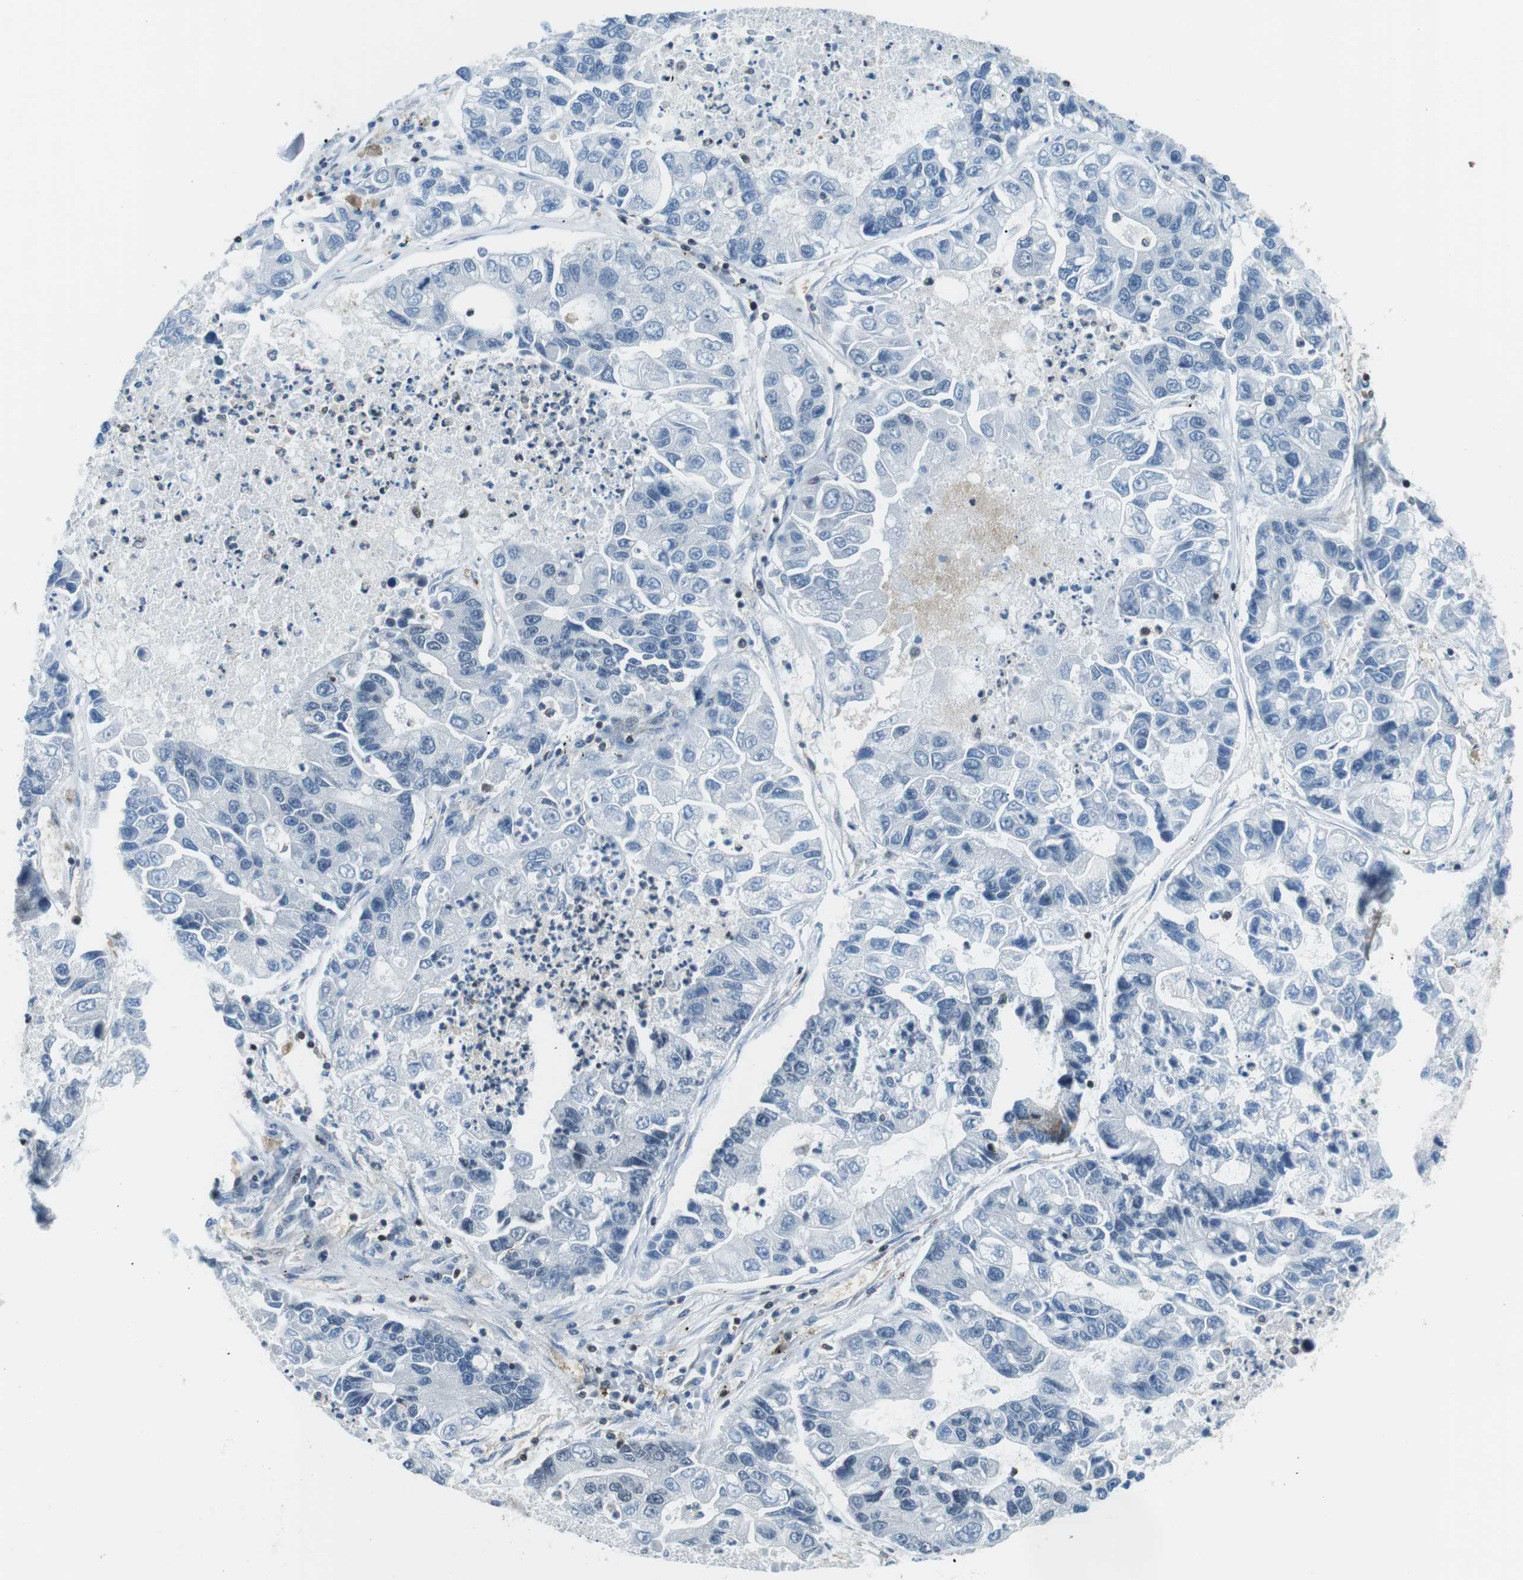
{"staining": {"intensity": "negative", "quantity": "none", "location": "none"}, "tissue": "lung cancer", "cell_type": "Tumor cells", "image_type": "cancer", "snomed": [{"axis": "morphology", "description": "Adenocarcinoma, NOS"}, {"axis": "topography", "description": "Lung"}], "caption": "Image shows no protein expression in tumor cells of lung adenocarcinoma tissue. (Brightfield microscopy of DAB (3,3'-diaminobenzidine) immunohistochemistry (IHC) at high magnification).", "gene": "STK10", "patient": {"sex": "female", "age": 51}}